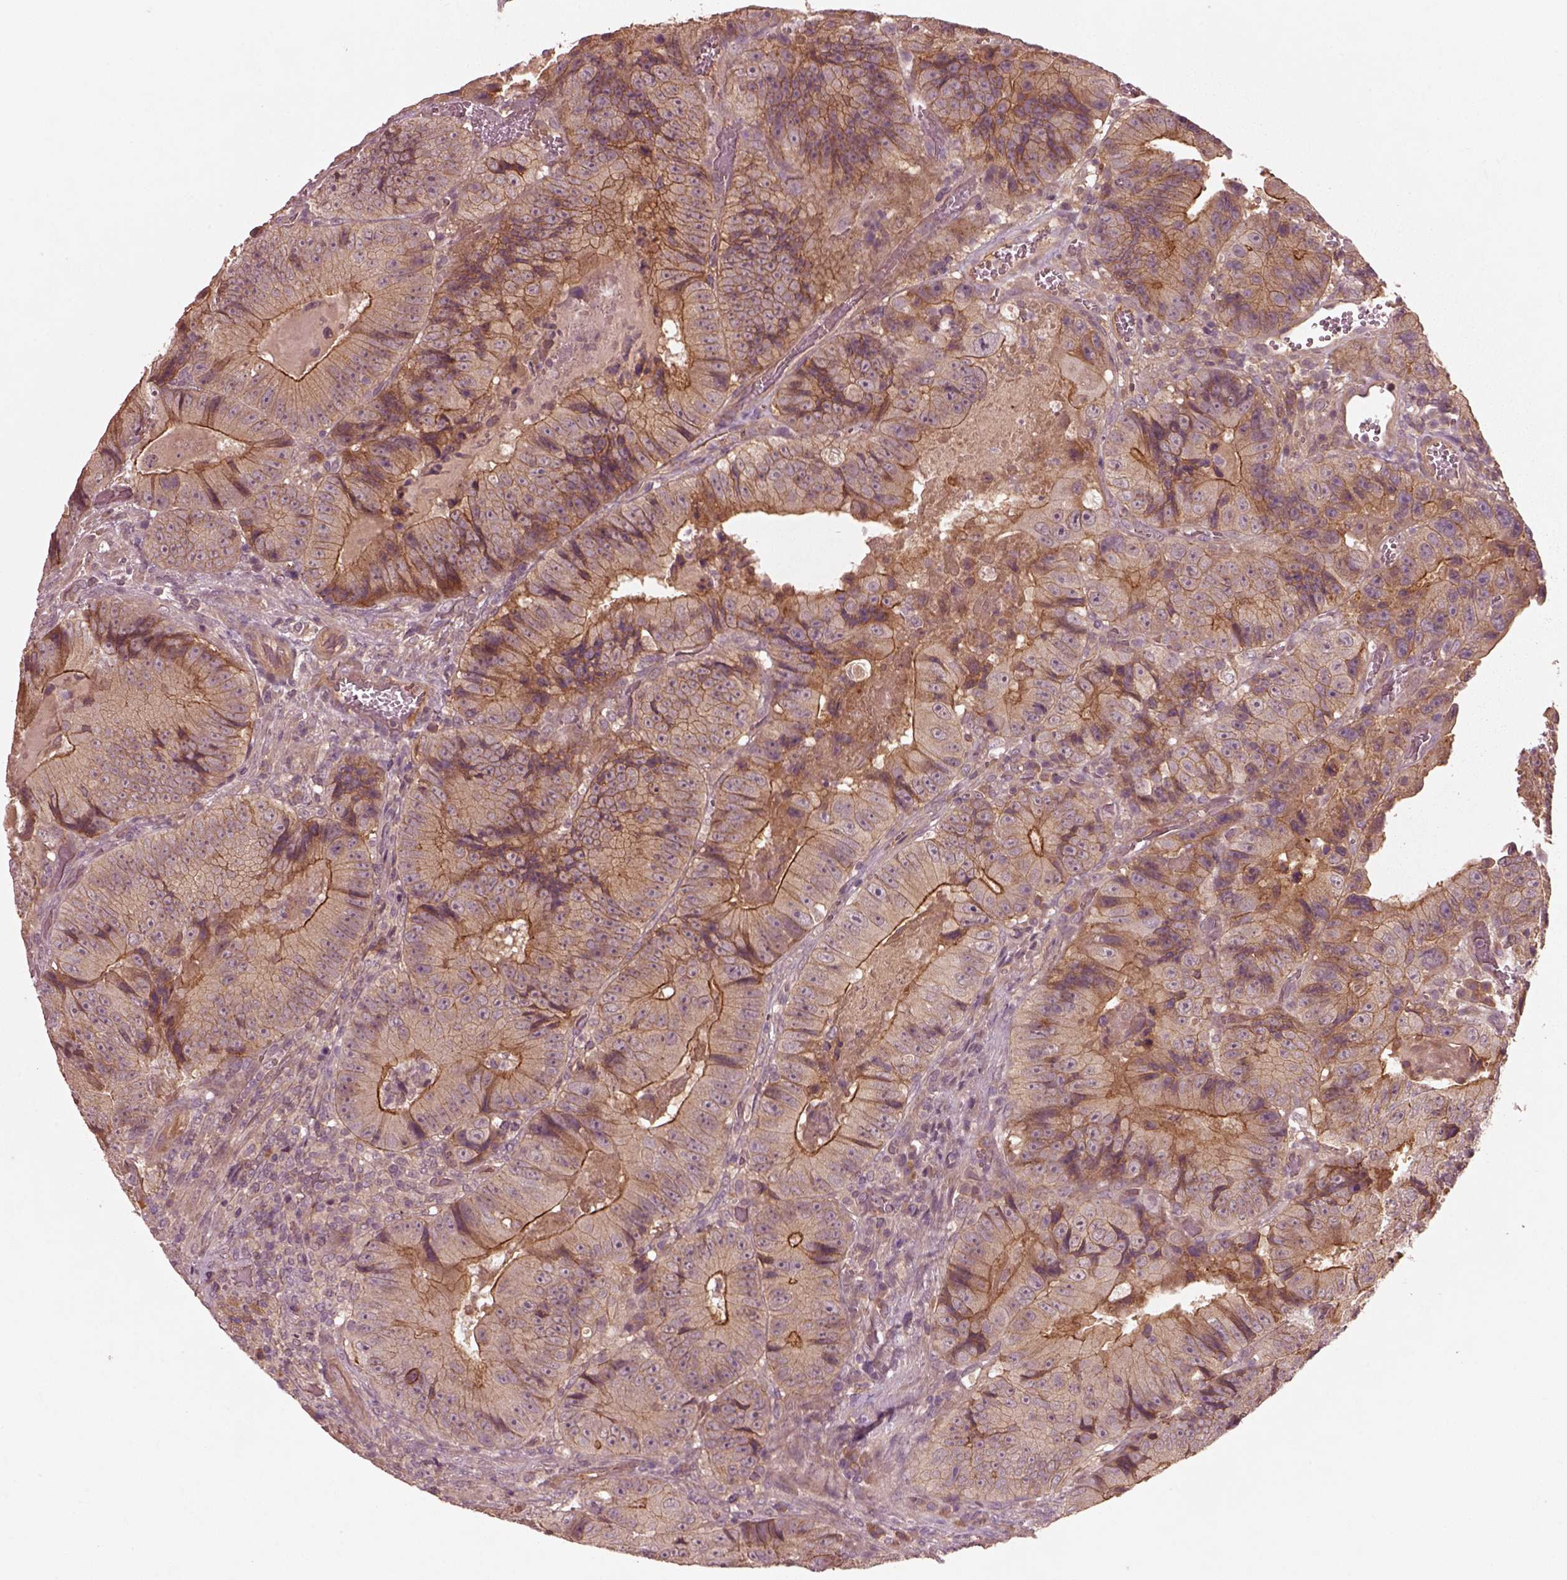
{"staining": {"intensity": "moderate", "quantity": ">75%", "location": "cytoplasmic/membranous"}, "tissue": "colorectal cancer", "cell_type": "Tumor cells", "image_type": "cancer", "snomed": [{"axis": "morphology", "description": "Adenocarcinoma, NOS"}, {"axis": "topography", "description": "Colon"}], "caption": "A brown stain shows moderate cytoplasmic/membranous staining of a protein in human adenocarcinoma (colorectal) tumor cells. Ihc stains the protein in brown and the nuclei are stained blue.", "gene": "FAM234A", "patient": {"sex": "female", "age": 86}}